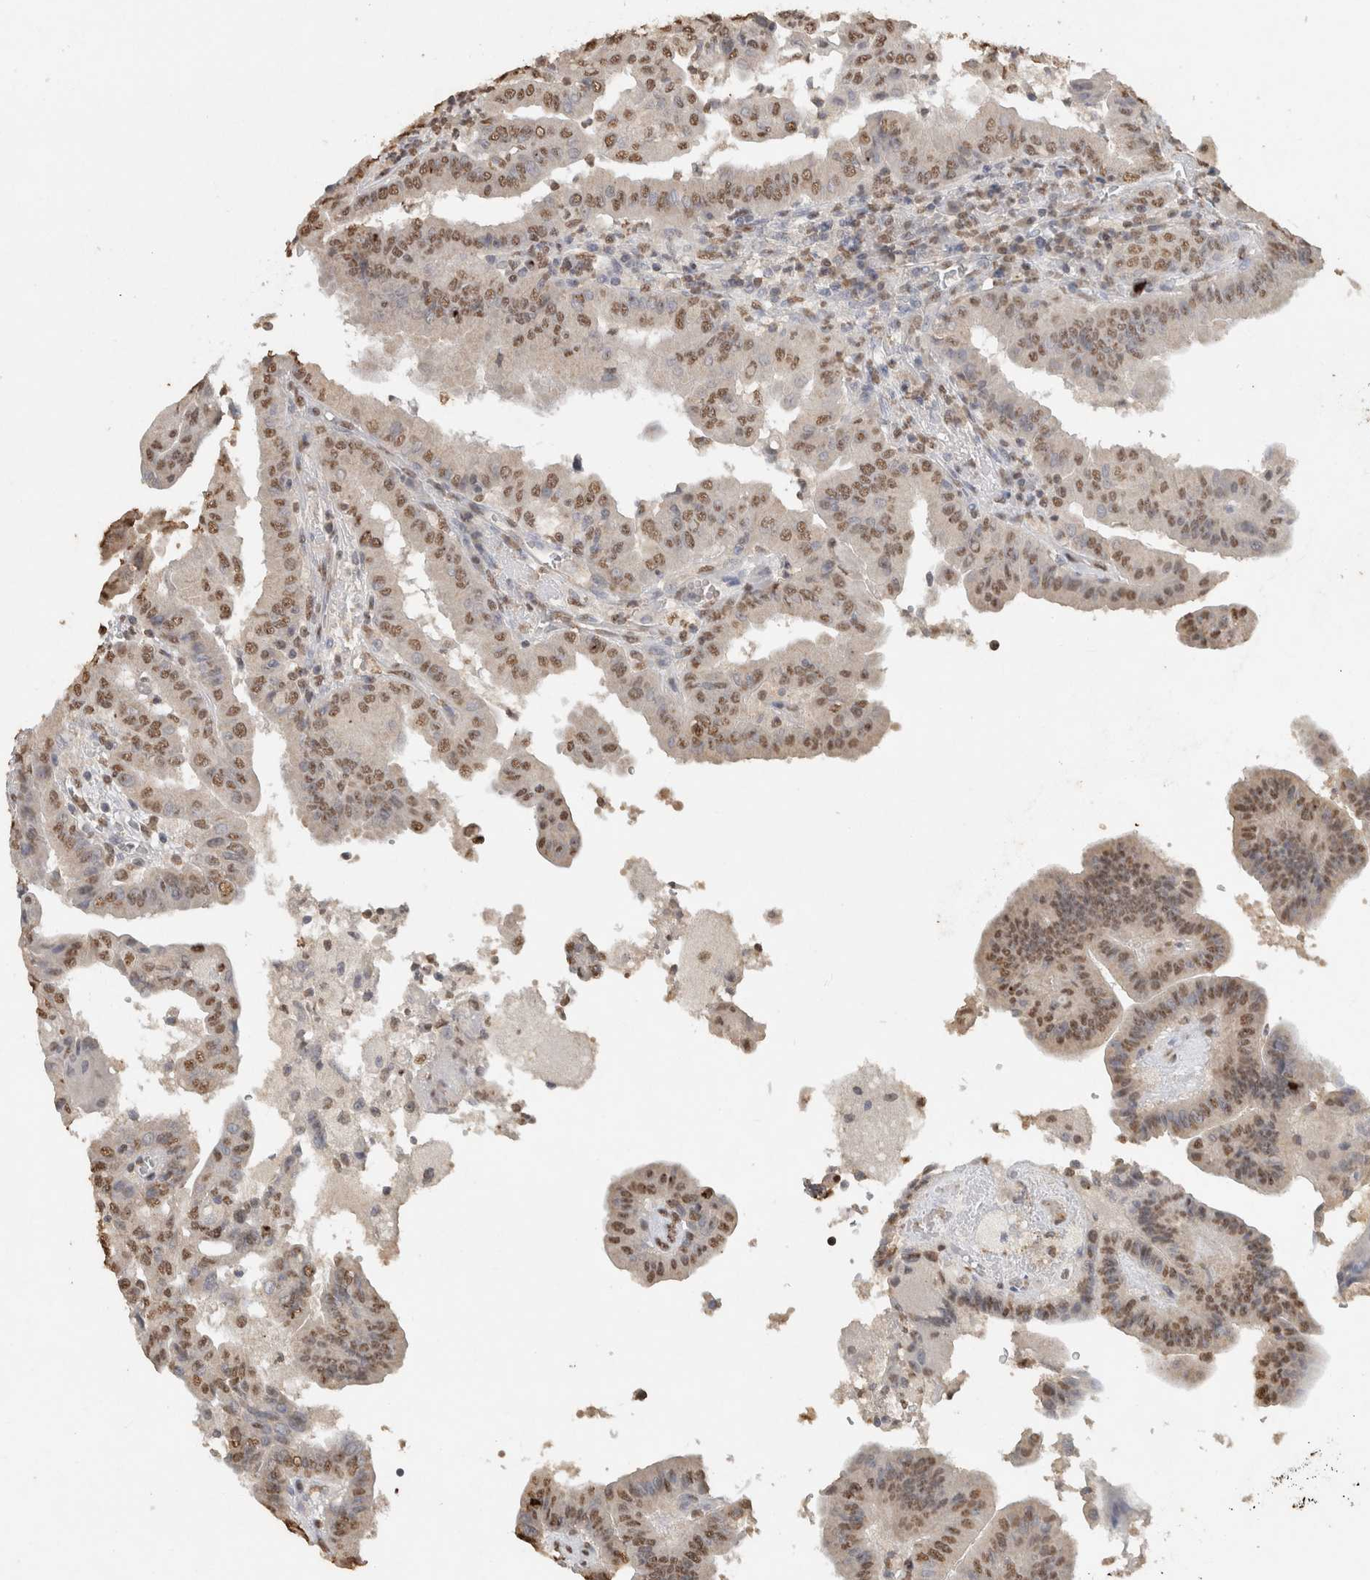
{"staining": {"intensity": "moderate", "quantity": ">75%", "location": "nuclear"}, "tissue": "thyroid cancer", "cell_type": "Tumor cells", "image_type": "cancer", "snomed": [{"axis": "morphology", "description": "Papillary adenocarcinoma, NOS"}, {"axis": "topography", "description": "Thyroid gland"}], "caption": "An immunohistochemistry photomicrograph of tumor tissue is shown. Protein staining in brown labels moderate nuclear positivity in thyroid papillary adenocarcinoma within tumor cells.", "gene": "HAND2", "patient": {"sex": "male", "age": 33}}